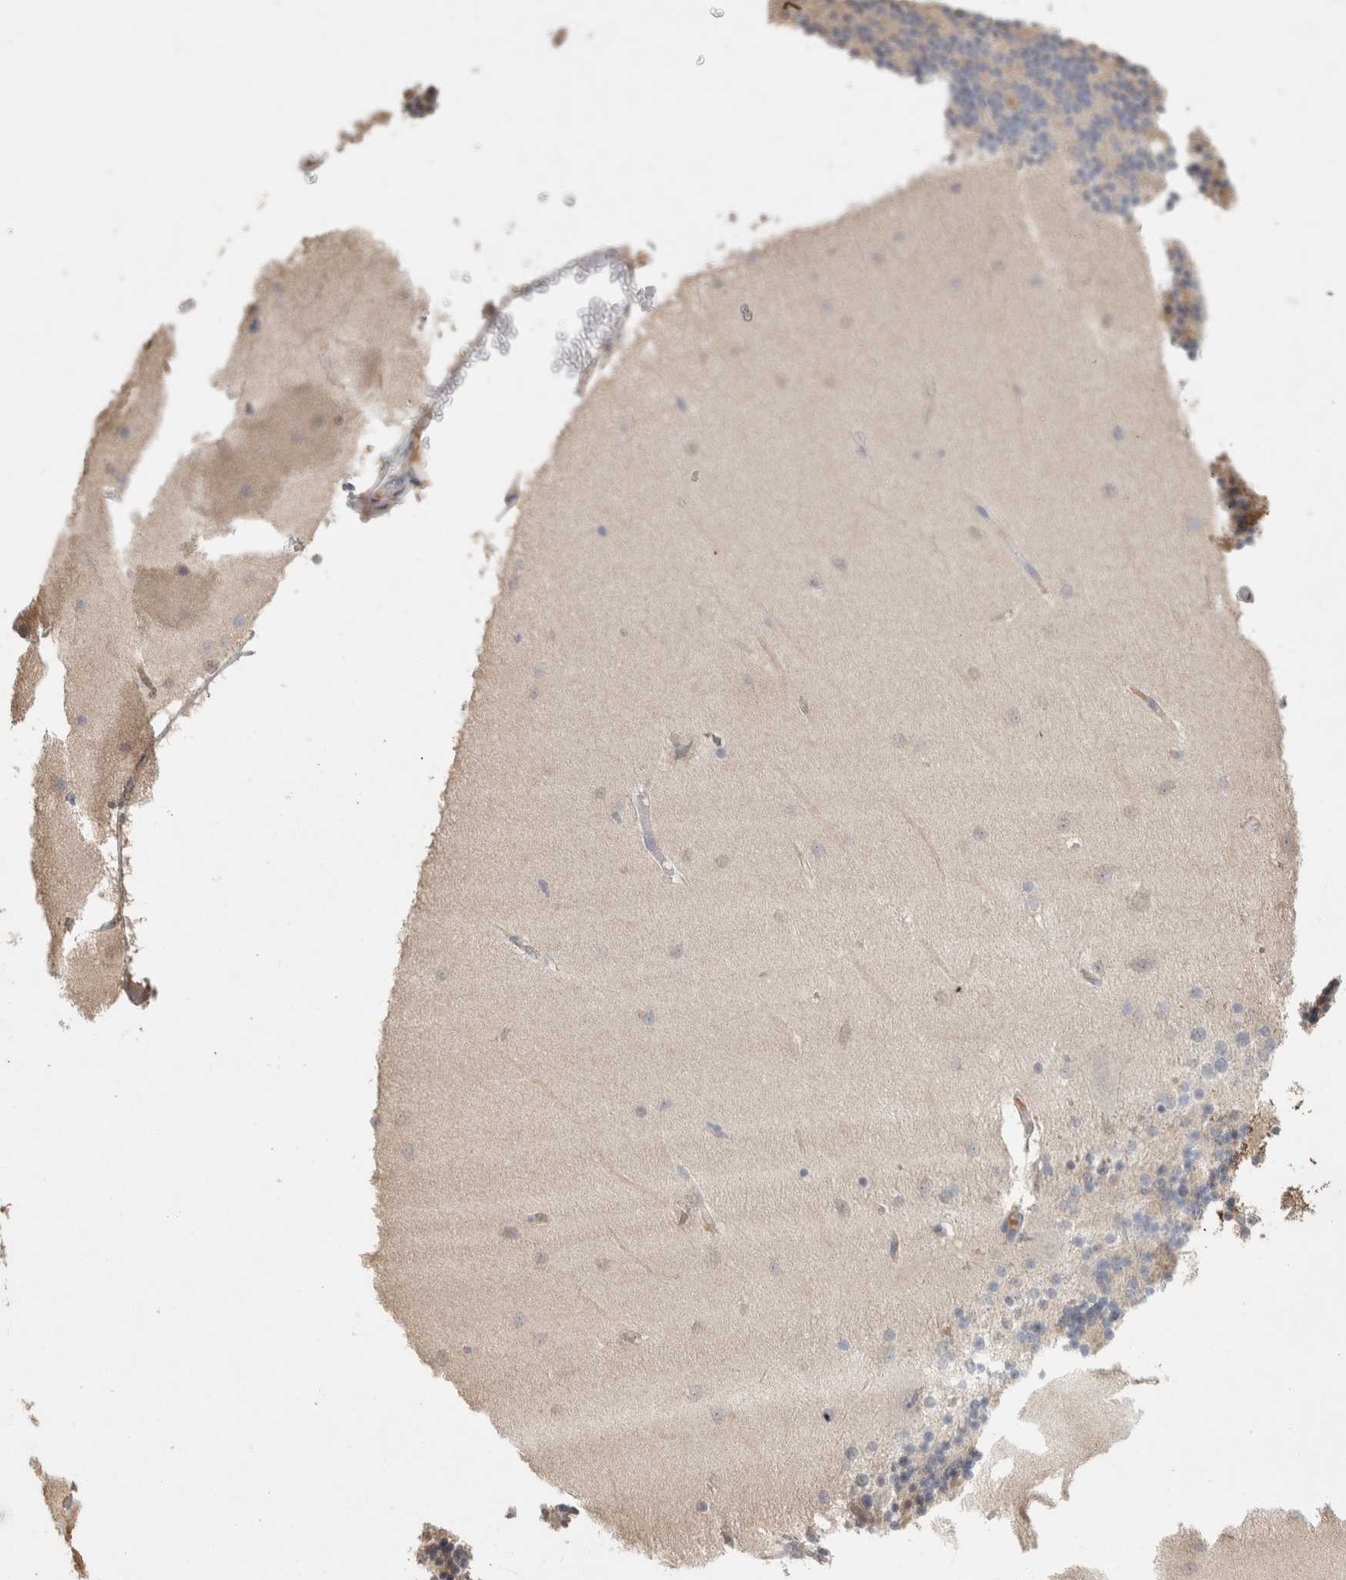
{"staining": {"intensity": "negative", "quantity": "none", "location": "none"}, "tissue": "cerebellum", "cell_type": "Cells in granular layer", "image_type": "normal", "snomed": [{"axis": "morphology", "description": "Normal tissue, NOS"}, {"axis": "topography", "description": "Cerebellum"}], "caption": "The micrograph reveals no significant staining in cells in granular layer of cerebellum. (Brightfield microscopy of DAB immunohistochemistry at high magnification).", "gene": "NAALADL2", "patient": {"sex": "female", "age": 54}}